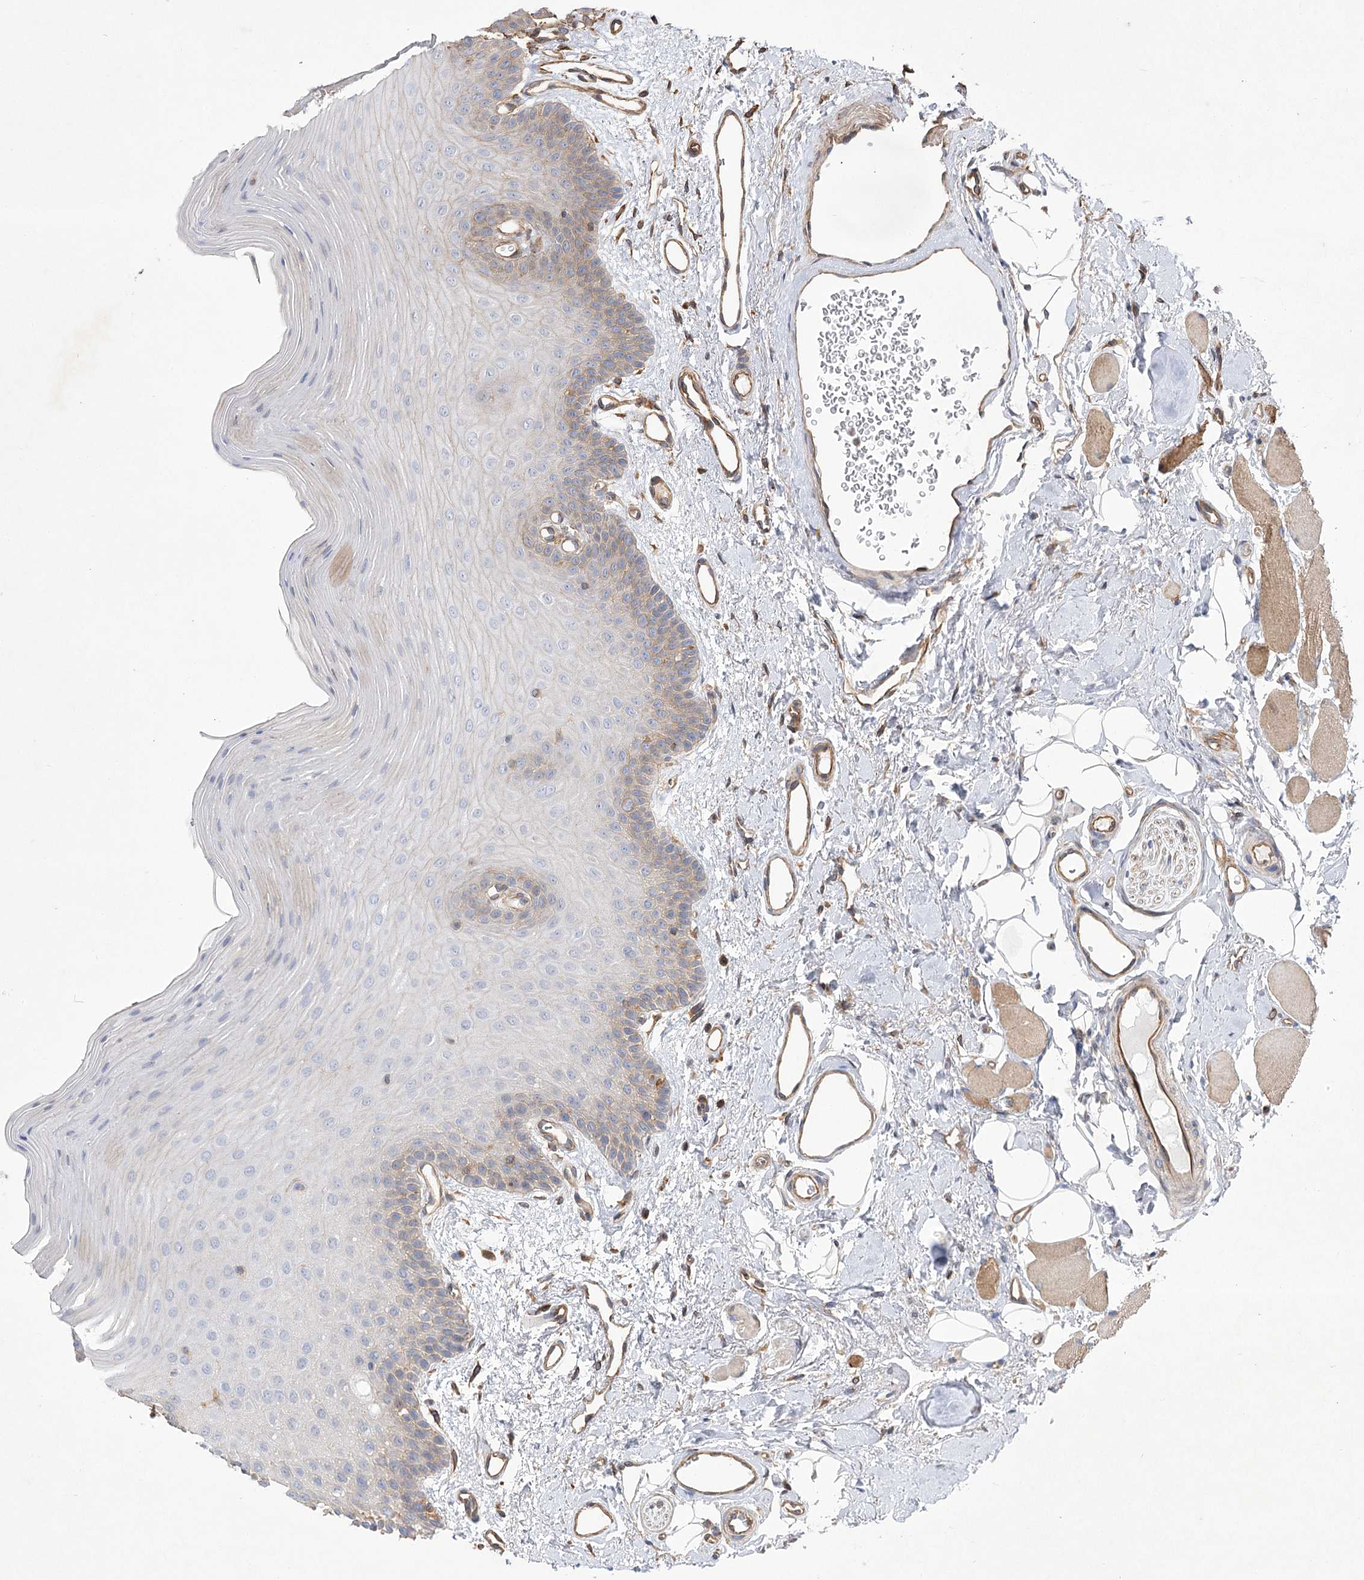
{"staining": {"intensity": "moderate", "quantity": "25%-75%", "location": "cytoplasmic/membranous"}, "tissue": "oral mucosa", "cell_type": "Squamous epithelial cells", "image_type": "normal", "snomed": [{"axis": "morphology", "description": "Normal tissue, NOS"}, {"axis": "topography", "description": "Oral tissue"}], "caption": "Moderate cytoplasmic/membranous expression for a protein is identified in approximately 25%-75% of squamous epithelial cells of unremarkable oral mucosa using immunohistochemistry (IHC).", "gene": "SH3BP5L", "patient": {"sex": "male", "age": 68}}